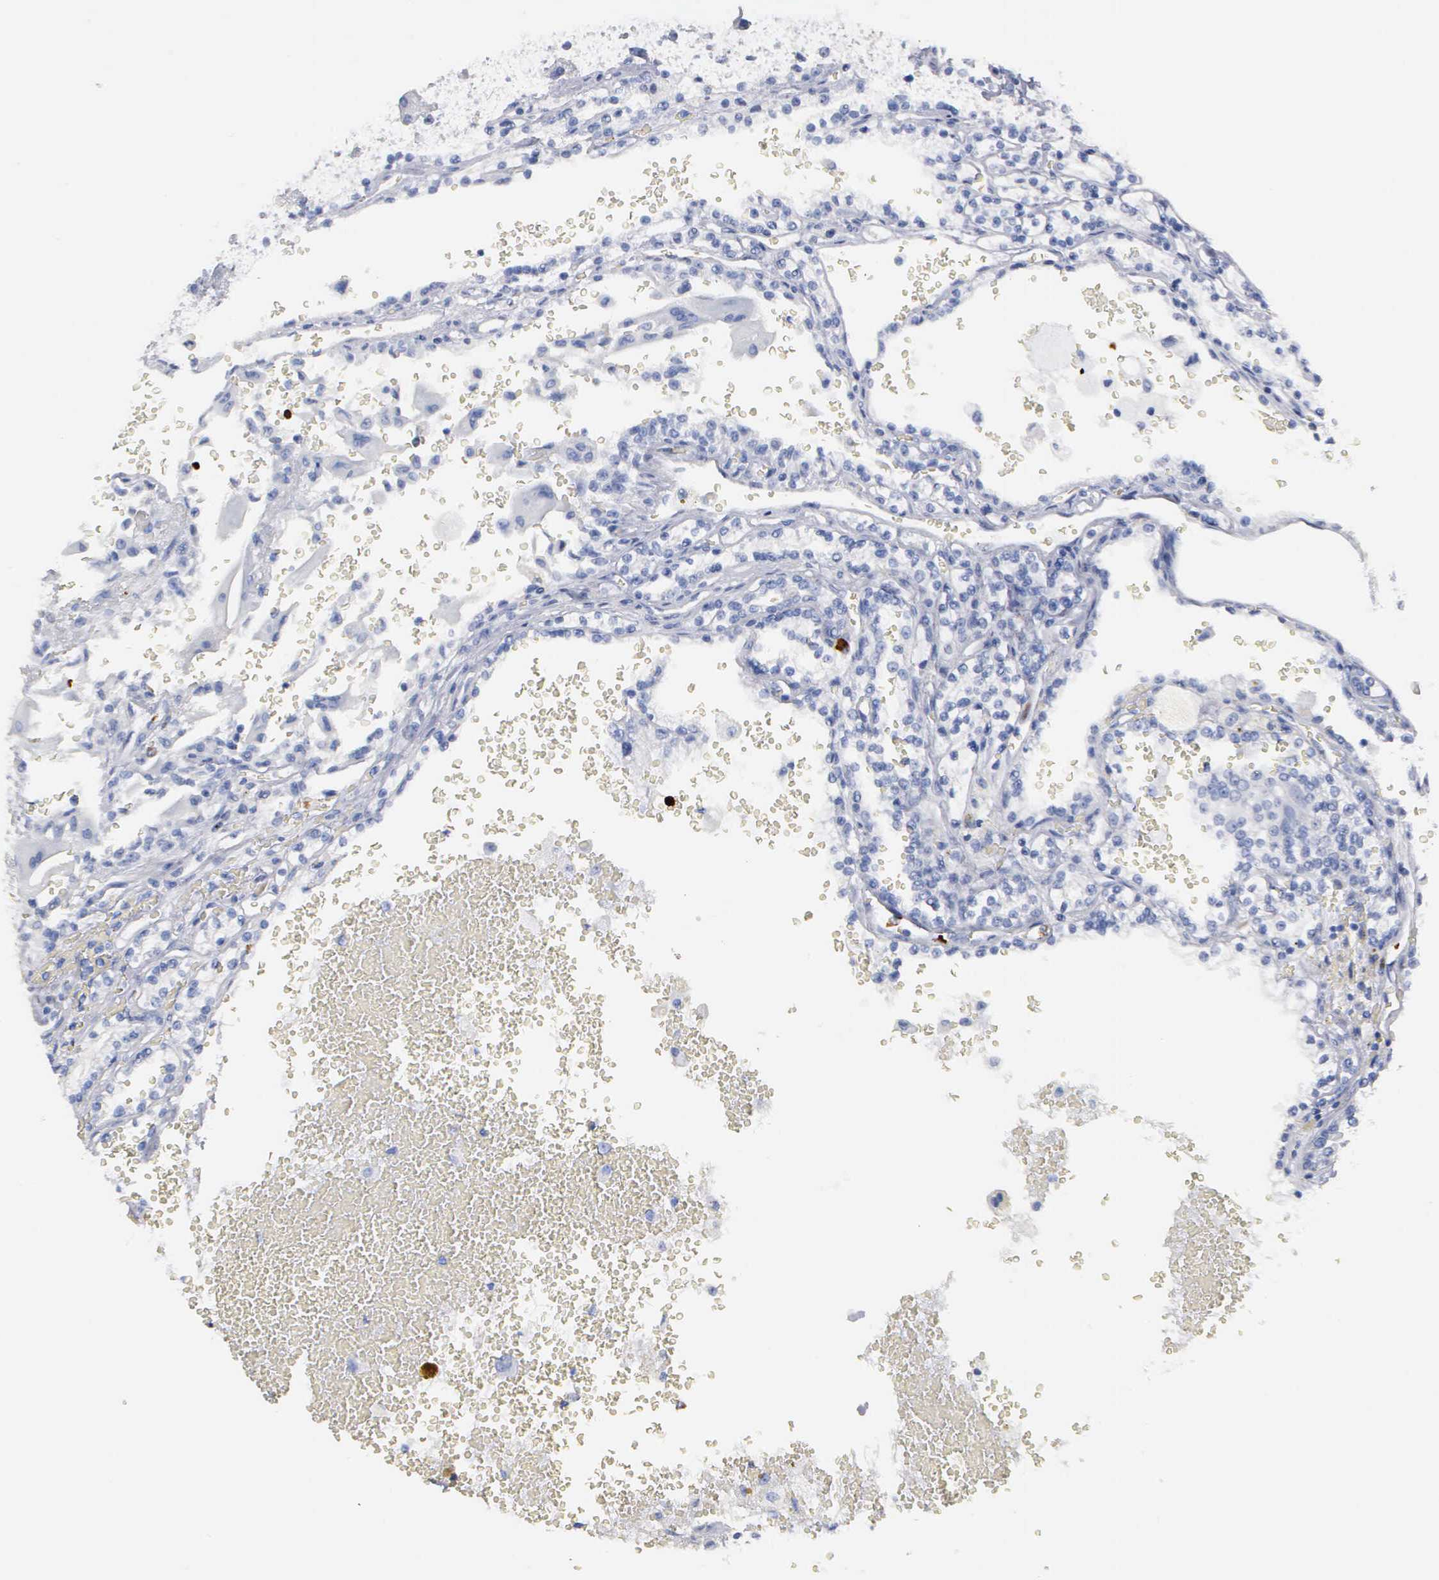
{"staining": {"intensity": "negative", "quantity": "none", "location": "none"}, "tissue": "renal cancer", "cell_type": "Tumor cells", "image_type": "cancer", "snomed": [{"axis": "morphology", "description": "Adenocarcinoma, NOS"}, {"axis": "topography", "description": "Kidney"}], "caption": "The image reveals no significant positivity in tumor cells of renal cancer.", "gene": "CTSG", "patient": {"sex": "female", "age": 56}}